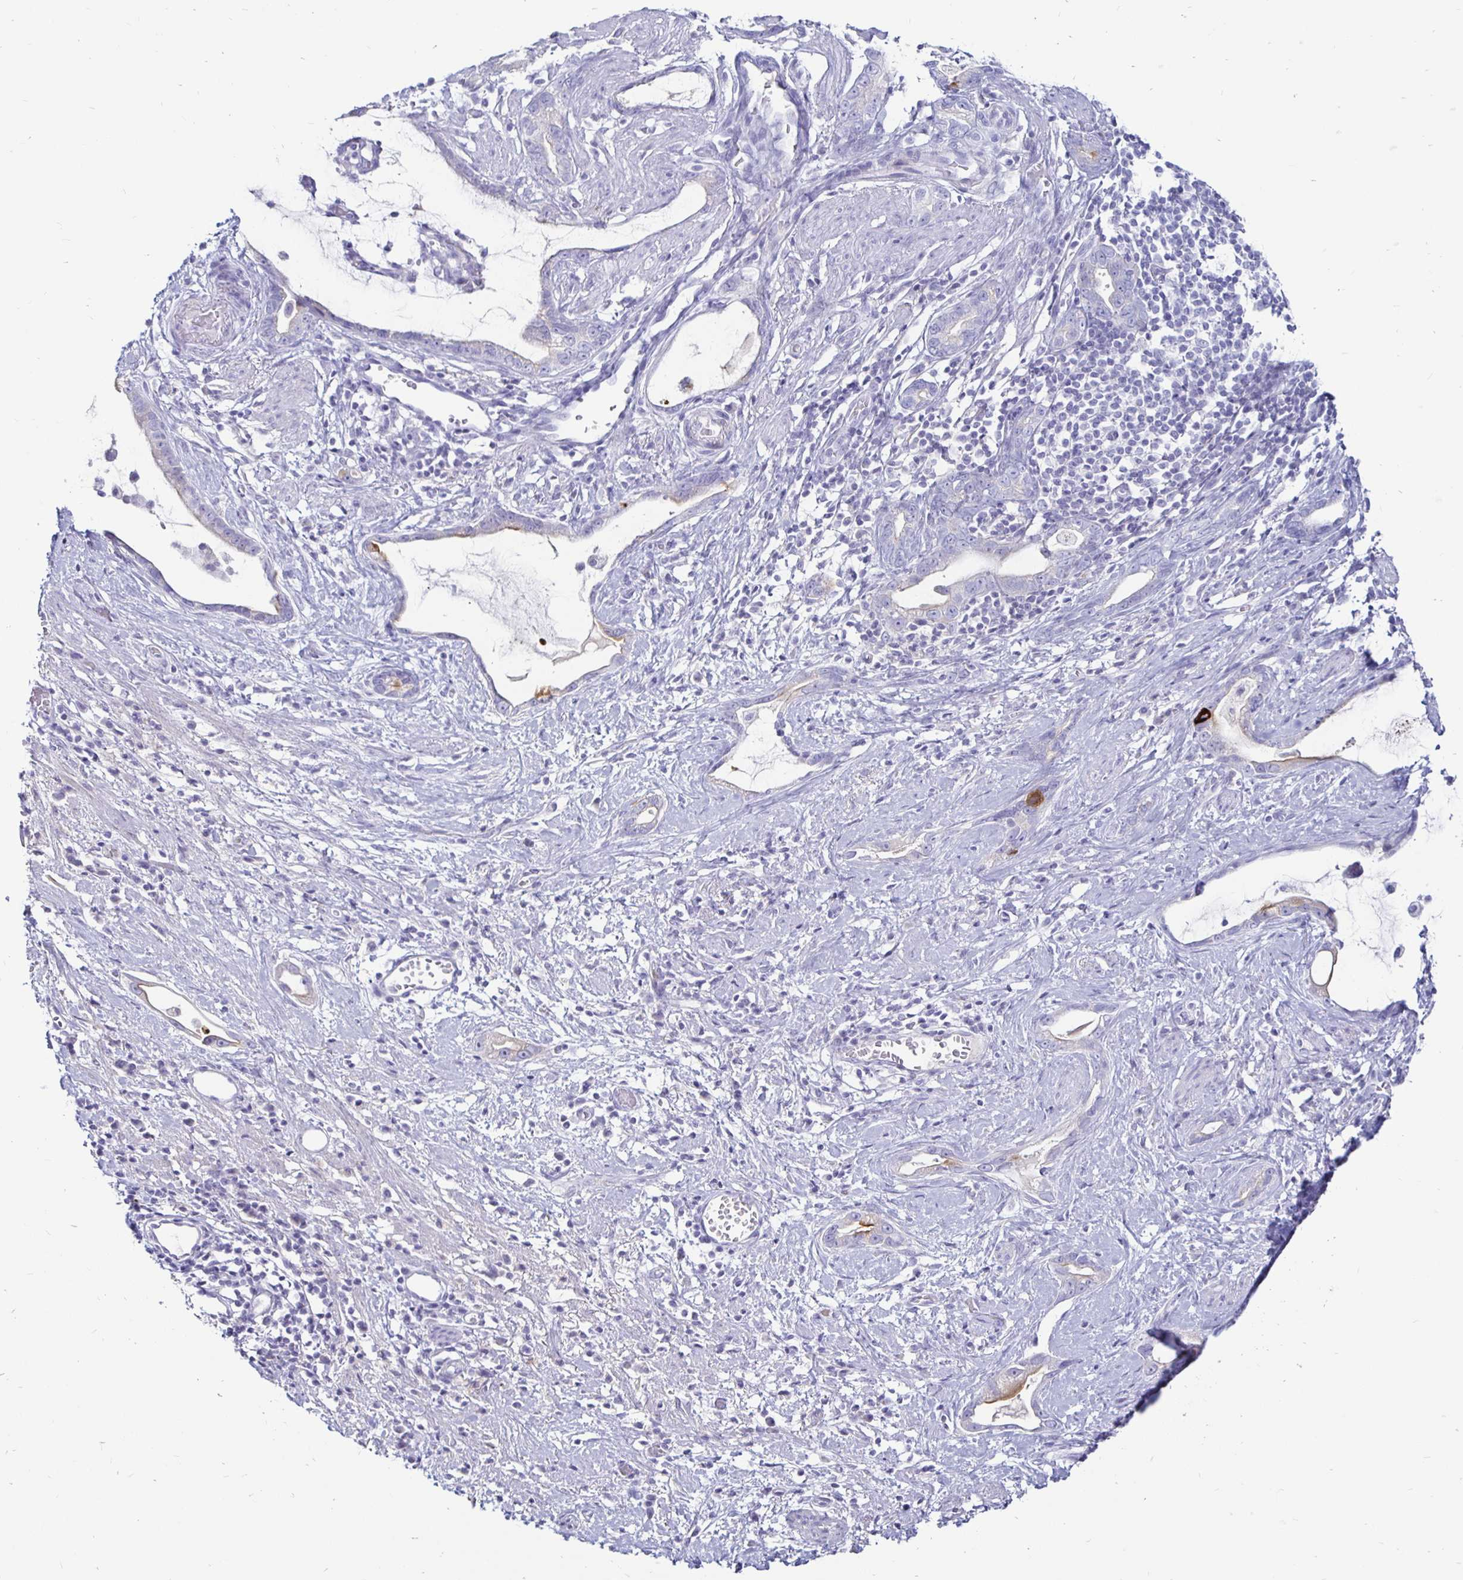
{"staining": {"intensity": "weak", "quantity": "<25%", "location": "cytoplasmic/membranous"}, "tissue": "stomach cancer", "cell_type": "Tumor cells", "image_type": "cancer", "snomed": [{"axis": "morphology", "description": "Adenocarcinoma, NOS"}, {"axis": "topography", "description": "Stomach"}], "caption": "Immunohistochemistry micrograph of adenocarcinoma (stomach) stained for a protein (brown), which displays no staining in tumor cells.", "gene": "TIMP1", "patient": {"sex": "male", "age": 55}}